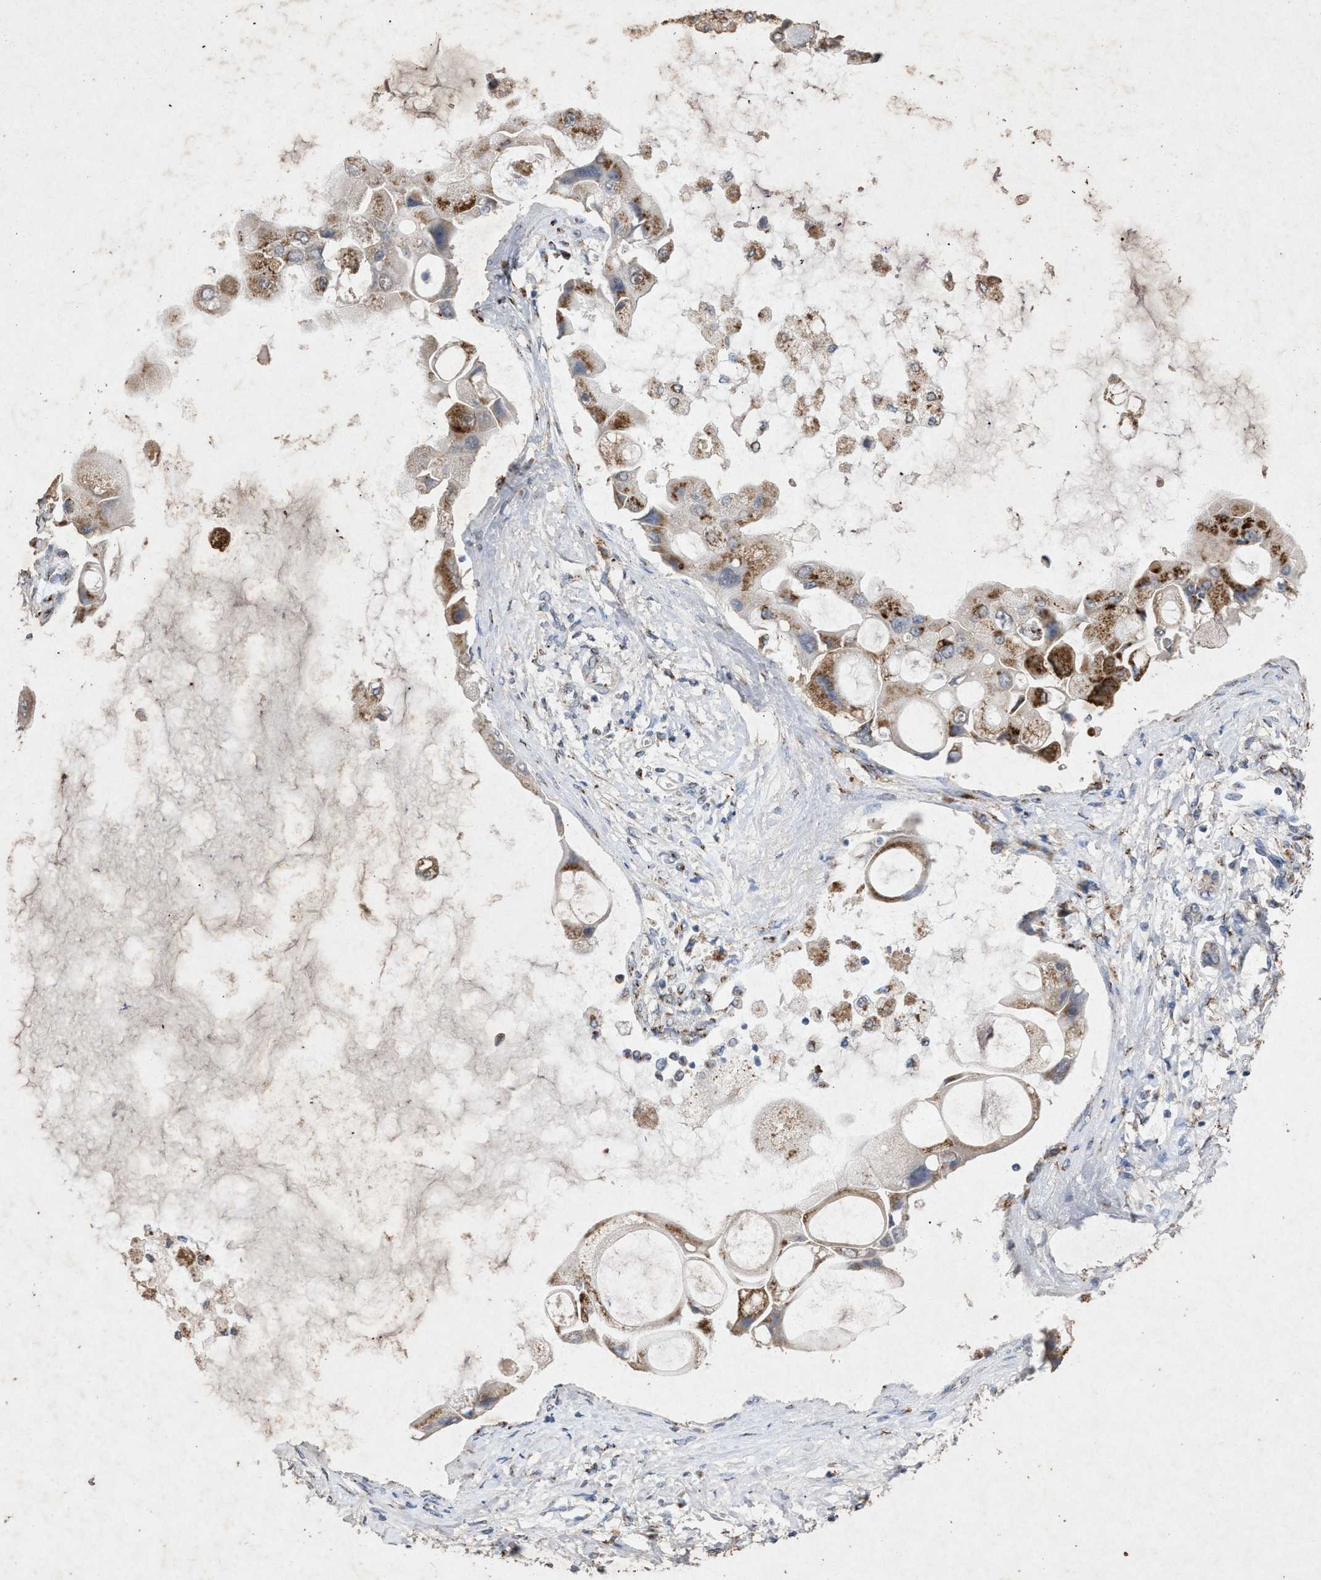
{"staining": {"intensity": "moderate", "quantity": ">75%", "location": "cytoplasmic/membranous"}, "tissue": "liver cancer", "cell_type": "Tumor cells", "image_type": "cancer", "snomed": [{"axis": "morphology", "description": "Cholangiocarcinoma"}, {"axis": "topography", "description": "Liver"}], "caption": "The photomicrograph reveals staining of cholangiocarcinoma (liver), revealing moderate cytoplasmic/membranous protein expression (brown color) within tumor cells.", "gene": "MAN2A1", "patient": {"sex": "male", "age": 50}}